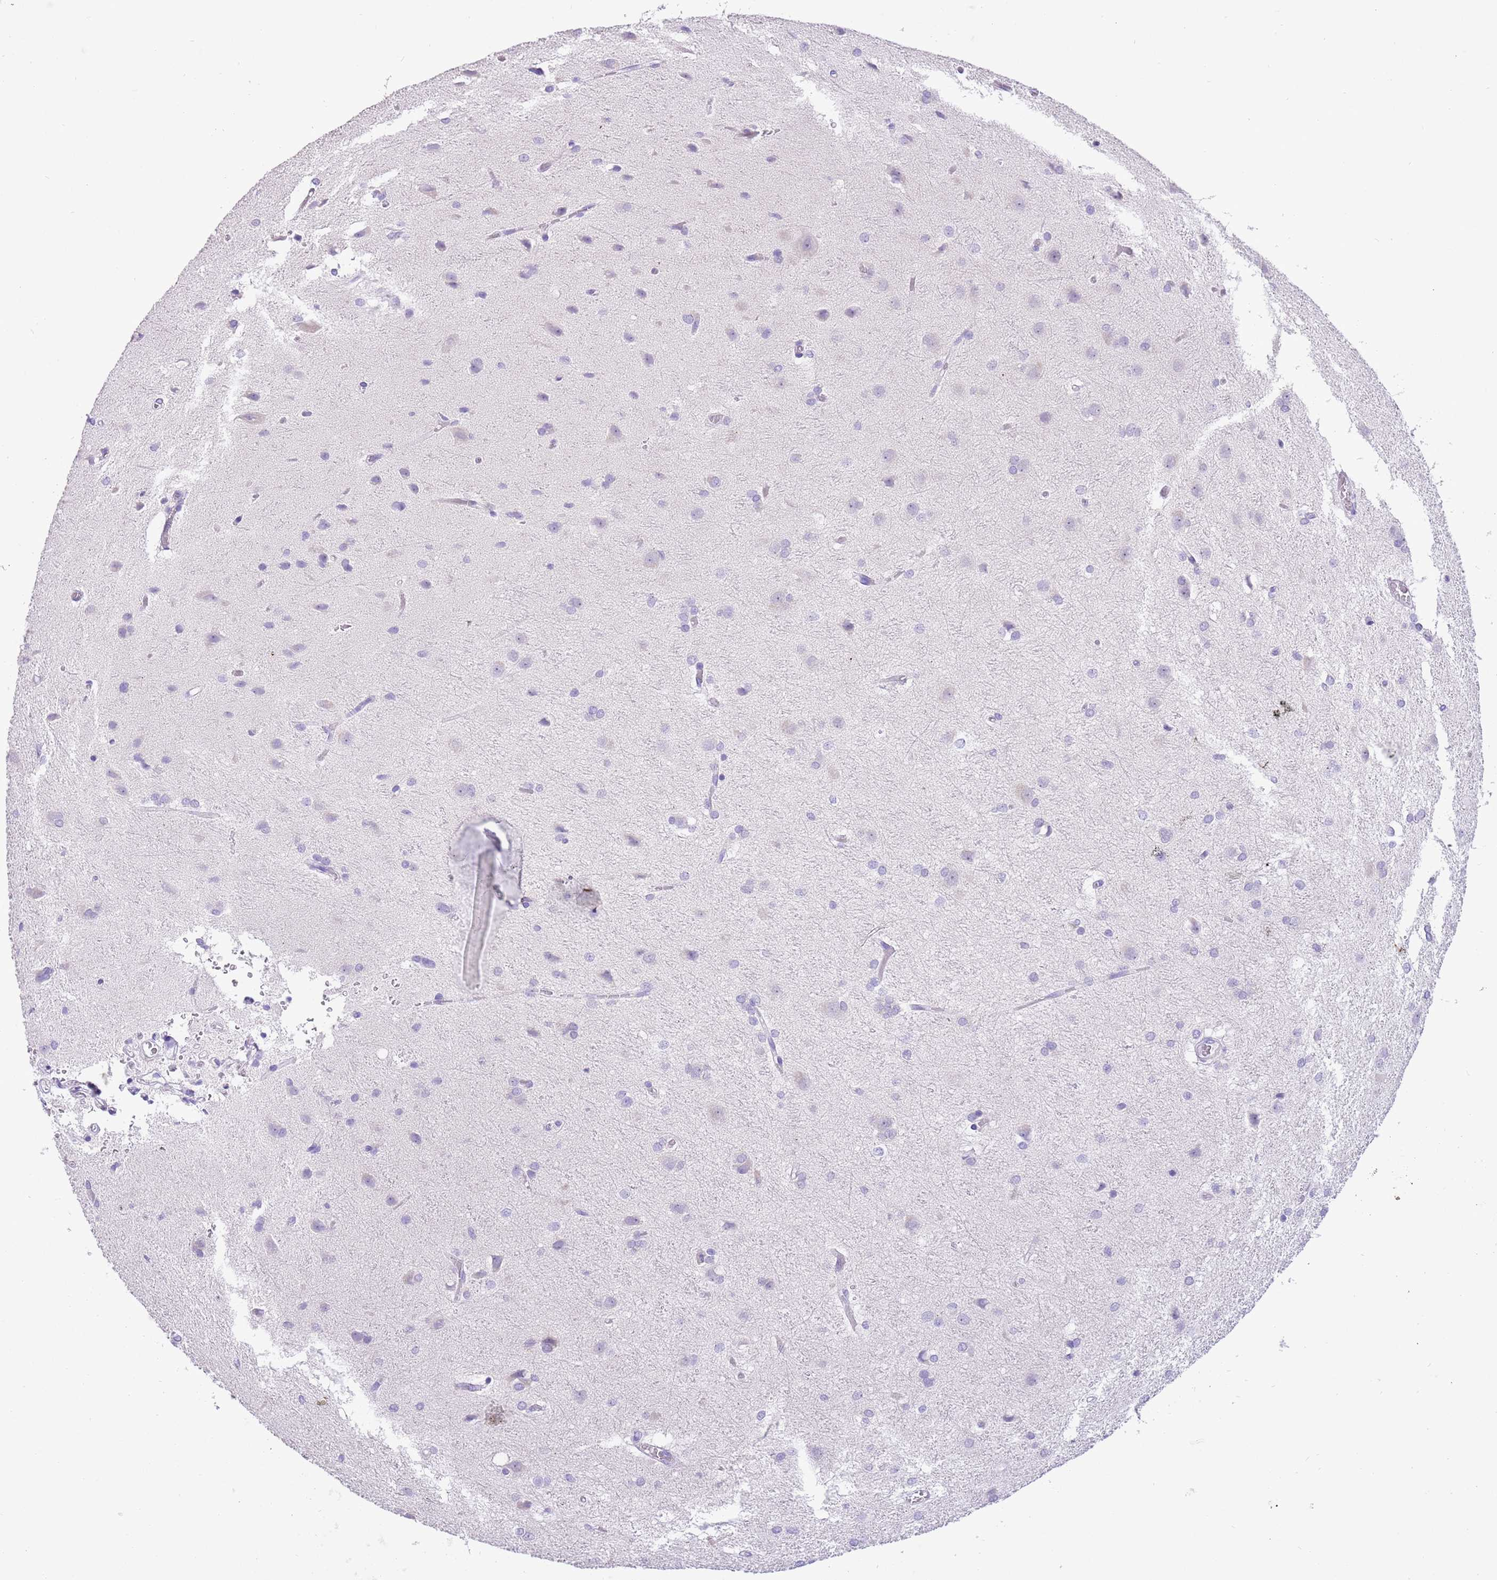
{"staining": {"intensity": "negative", "quantity": "none", "location": "none"}, "tissue": "glioma", "cell_type": "Tumor cells", "image_type": "cancer", "snomed": [{"axis": "morphology", "description": "Glioma, malignant, High grade"}, {"axis": "topography", "description": "Brain"}], "caption": "Image shows no protein expression in tumor cells of glioma tissue.", "gene": "R3HDM4", "patient": {"sex": "female", "age": 50}}